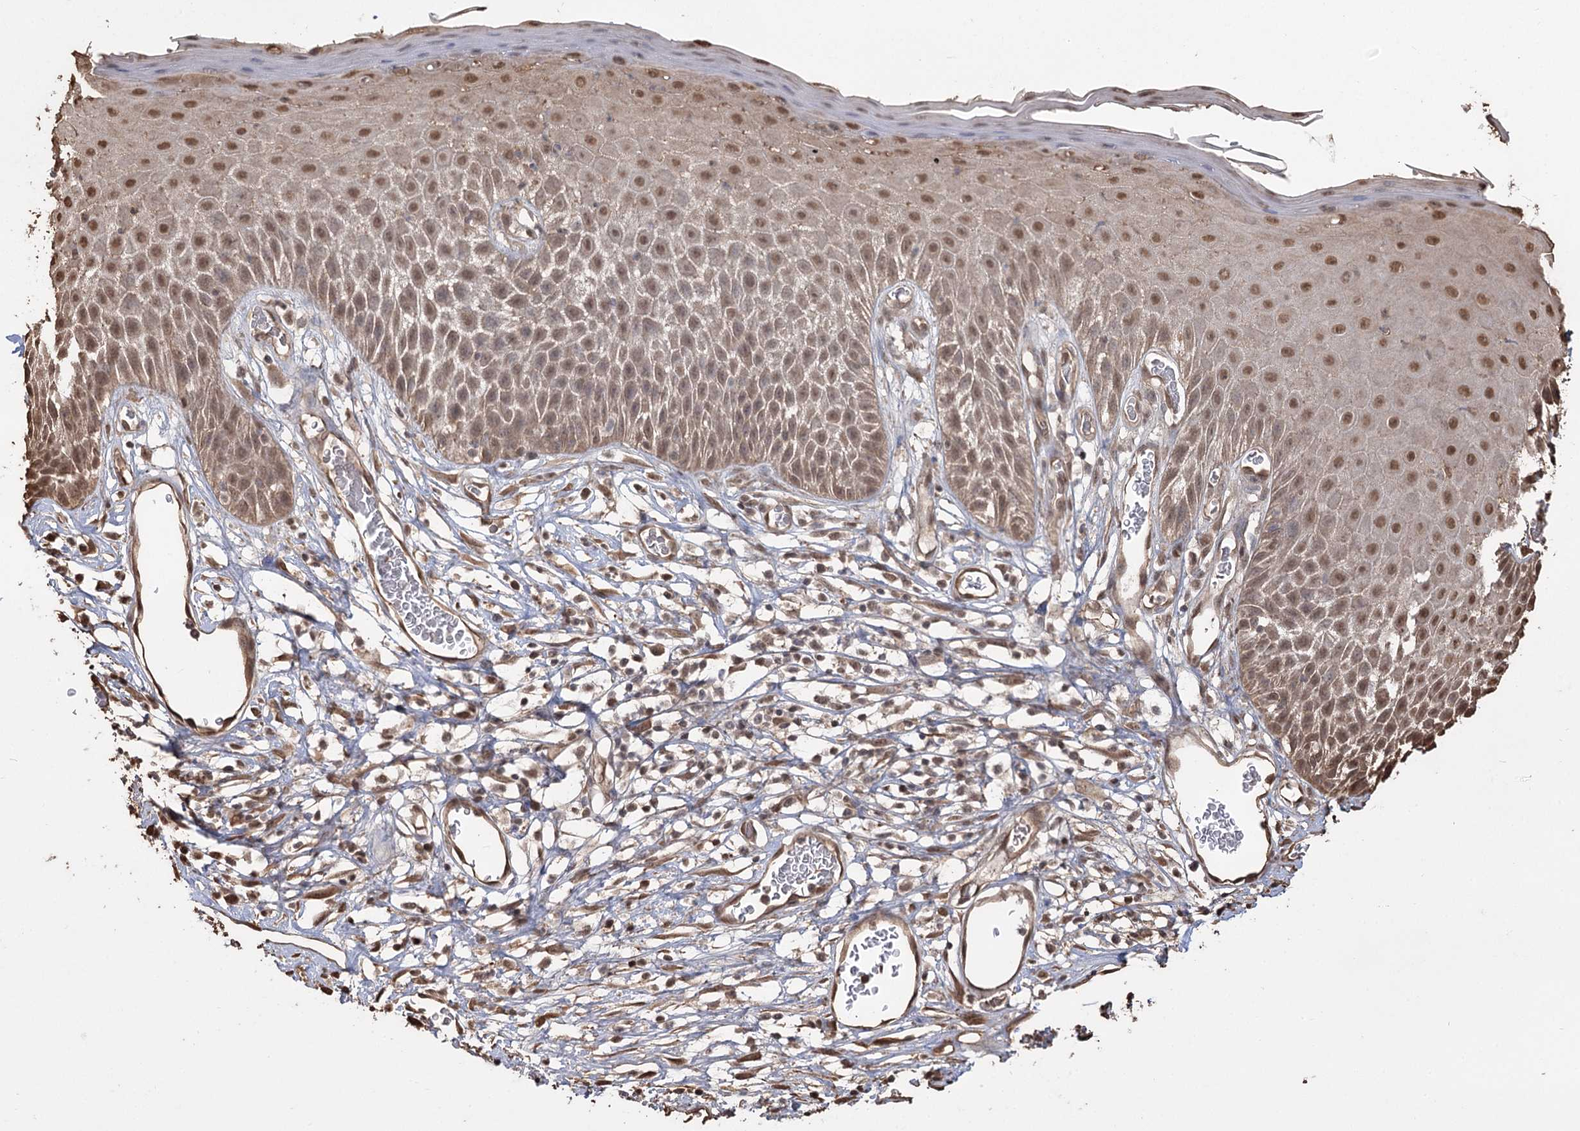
{"staining": {"intensity": "moderate", "quantity": ">75%", "location": "cytoplasmic/membranous,nuclear"}, "tissue": "skin", "cell_type": "Epidermal cells", "image_type": "normal", "snomed": [{"axis": "morphology", "description": "Normal tissue, NOS"}, {"axis": "topography", "description": "Vulva"}], "caption": "Moderate cytoplasmic/membranous,nuclear protein staining is identified in approximately >75% of epidermal cells in skin. (Brightfield microscopy of DAB IHC at high magnification).", "gene": "PLCH1", "patient": {"sex": "female", "age": 68}}